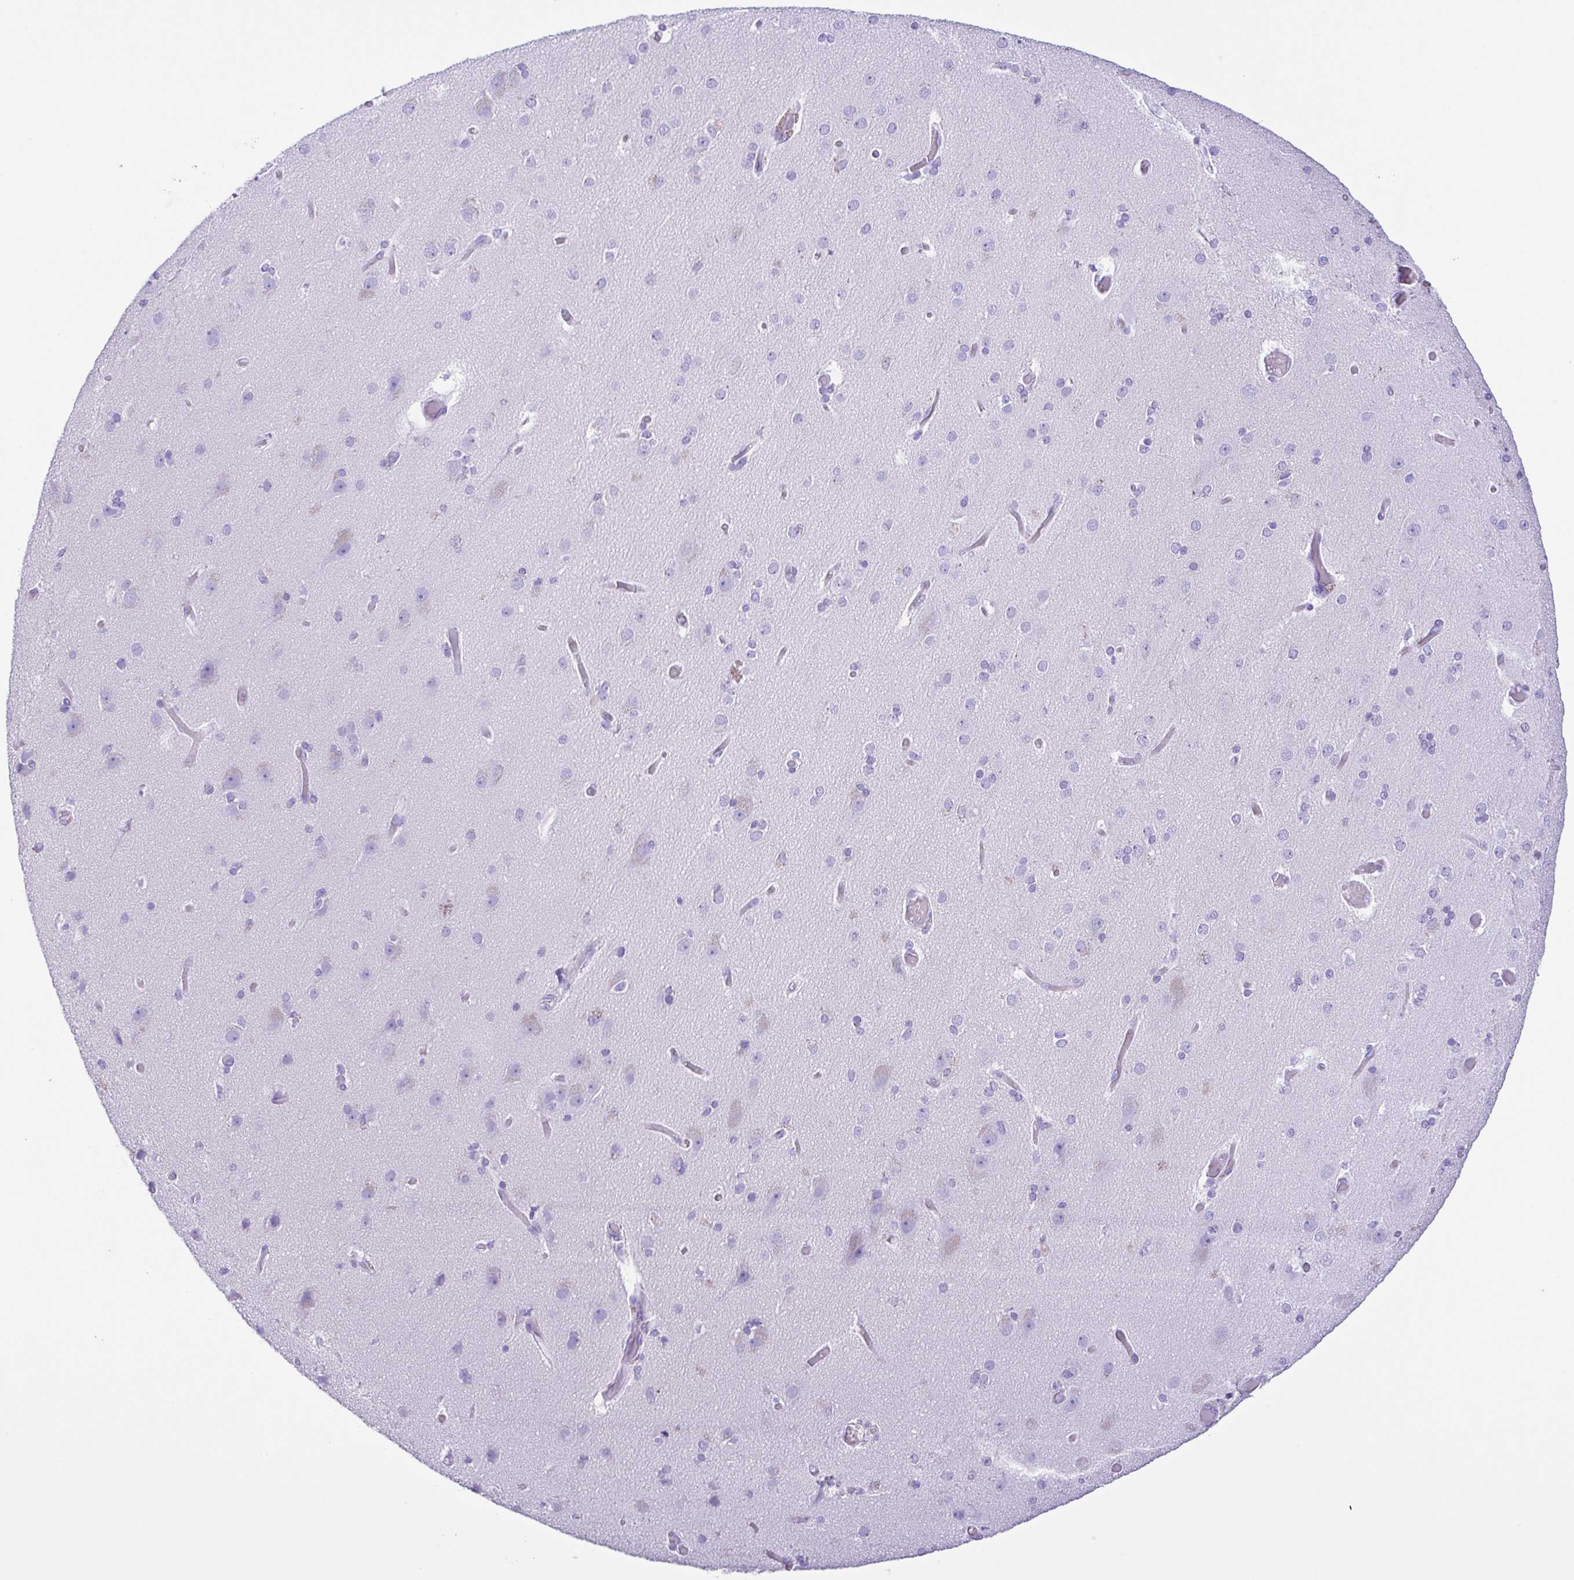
{"staining": {"intensity": "negative", "quantity": "none", "location": "none"}, "tissue": "cerebral cortex", "cell_type": "Endothelial cells", "image_type": "normal", "snomed": [{"axis": "morphology", "description": "Normal tissue, NOS"}, {"axis": "morphology", "description": "Glioma, malignant, High grade"}, {"axis": "topography", "description": "Cerebral cortex"}], "caption": "Immunohistochemistry (IHC) of unremarkable human cerebral cortex reveals no positivity in endothelial cells. Nuclei are stained in blue.", "gene": "ERP27", "patient": {"sex": "male", "age": 71}}